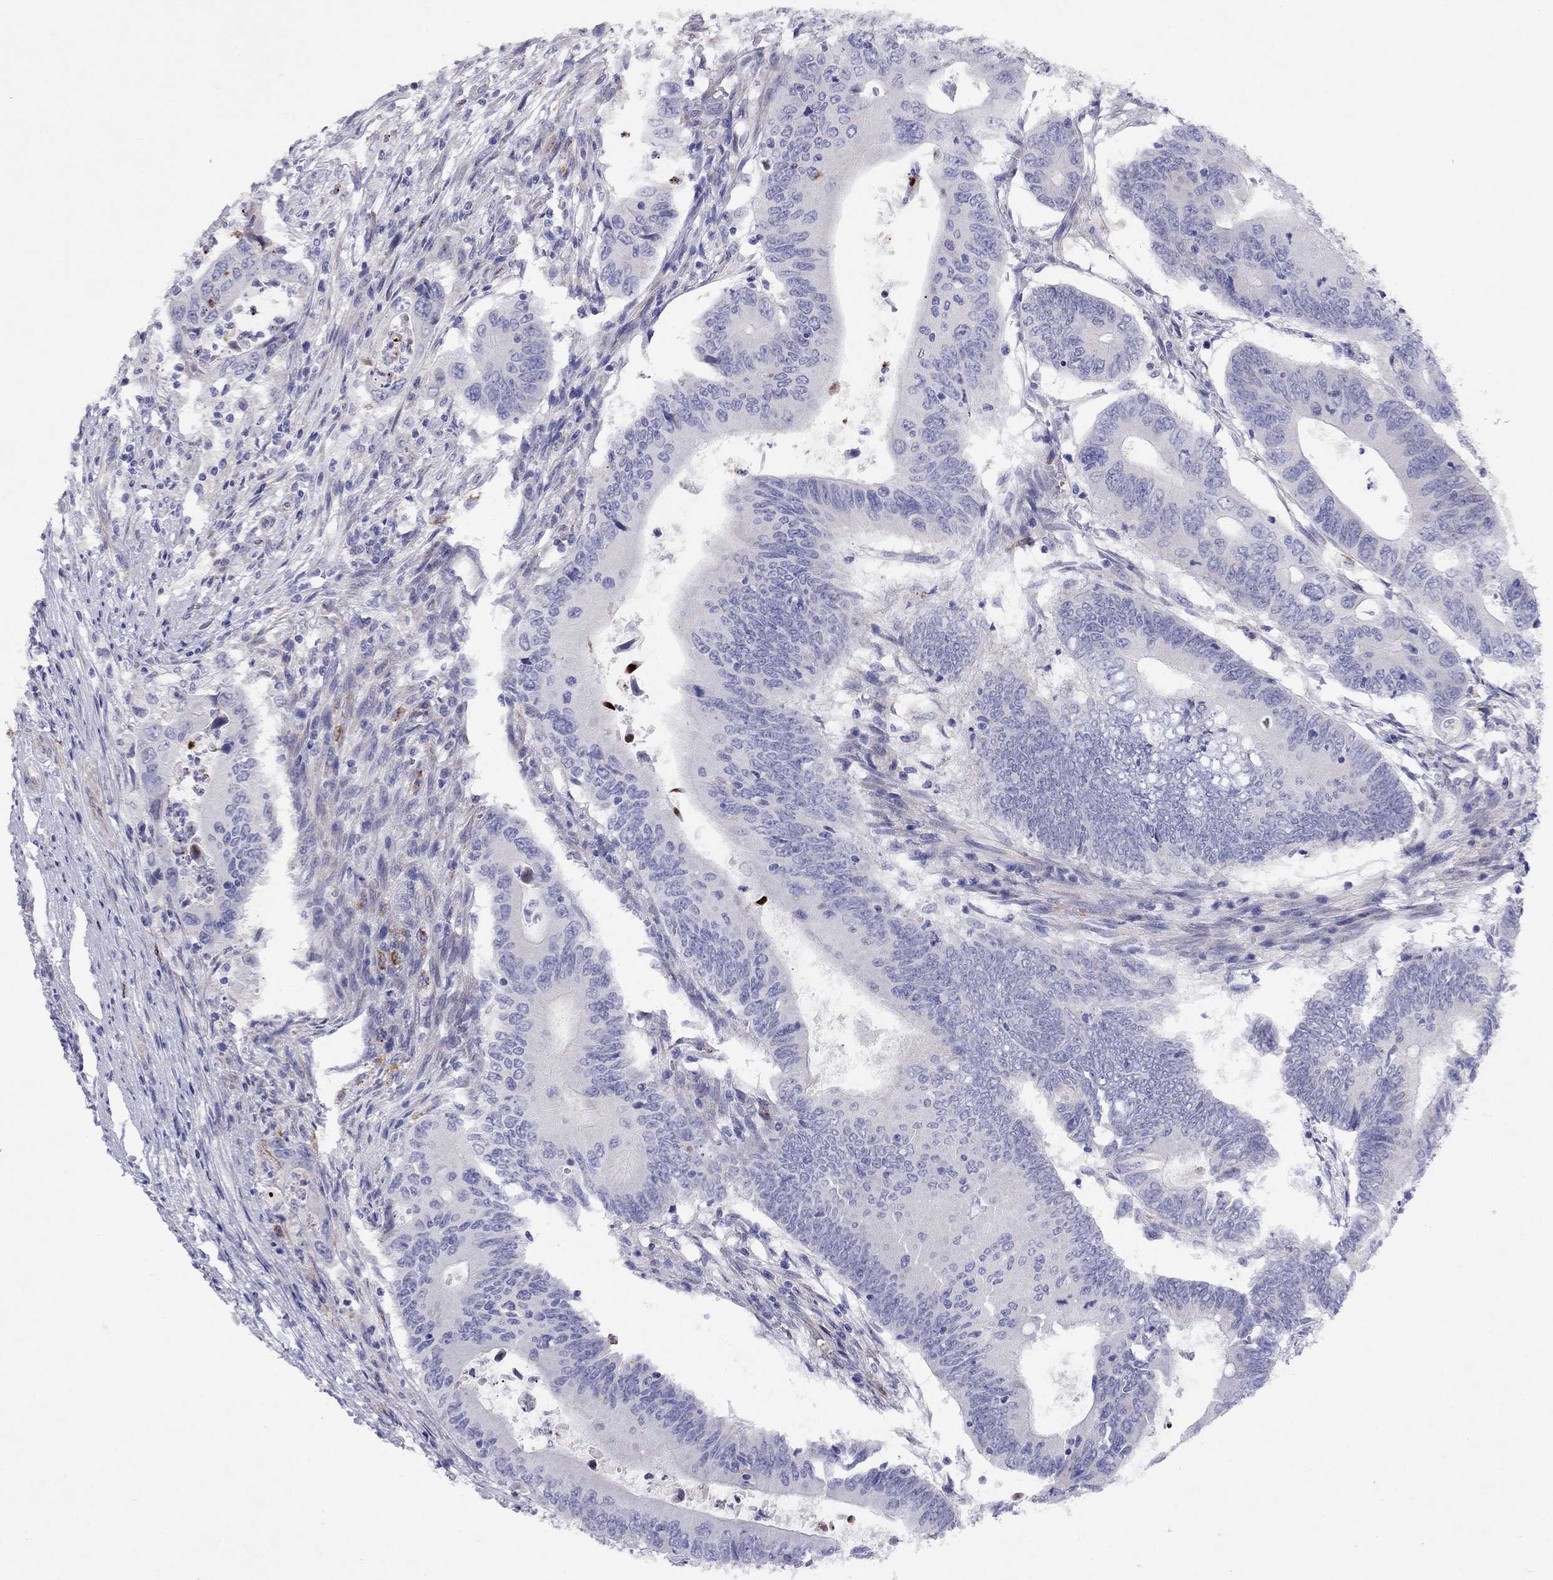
{"staining": {"intensity": "negative", "quantity": "none", "location": "none"}, "tissue": "colorectal cancer", "cell_type": "Tumor cells", "image_type": "cancer", "snomed": [{"axis": "morphology", "description": "Adenocarcinoma, NOS"}, {"axis": "topography", "description": "Colon"}], "caption": "This is a image of IHC staining of colorectal cancer, which shows no staining in tumor cells.", "gene": "SPINT4", "patient": {"sex": "female", "age": 90}}